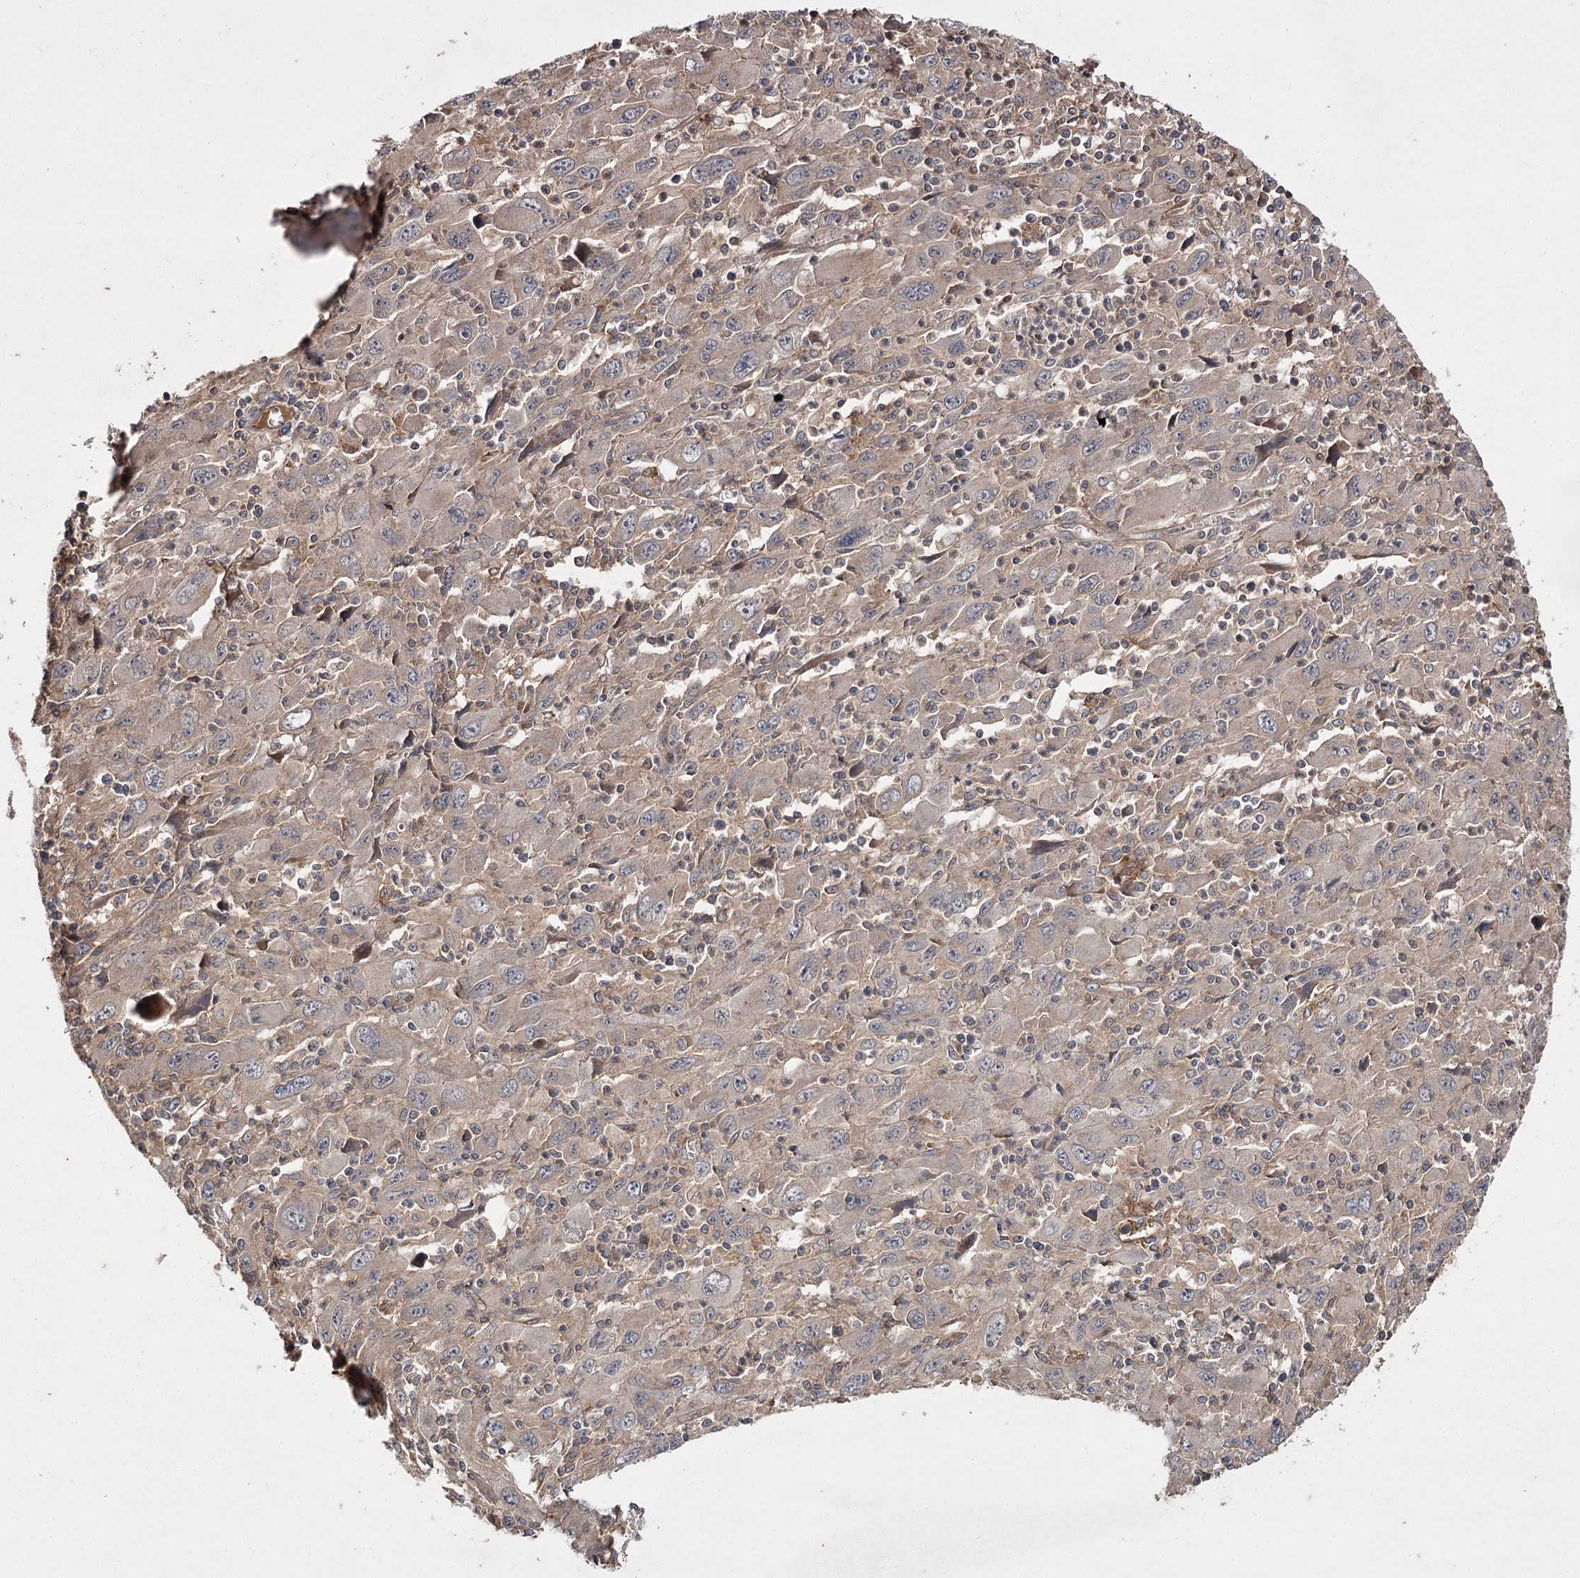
{"staining": {"intensity": "weak", "quantity": ">75%", "location": "cytoplasmic/membranous"}, "tissue": "melanoma", "cell_type": "Tumor cells", "image_type": "cancer", "snomed": [{"axis": "morphology", "description": "Malignant melanoma, Metastatic site"}, {"axis": "topography", "description": "Skin"}], "caption": "IHC image of neoplastic tissue: malignant melanoma (metastatic site) stained using IHC reveals low levels of weak protein expression localized specifically in the cytoplasmic/membranous of tumor cells, appearing as a cytoplasmic/membranous brown color.", "gene": "FANCL", "patient": {"sex": "female", "age": 56}}